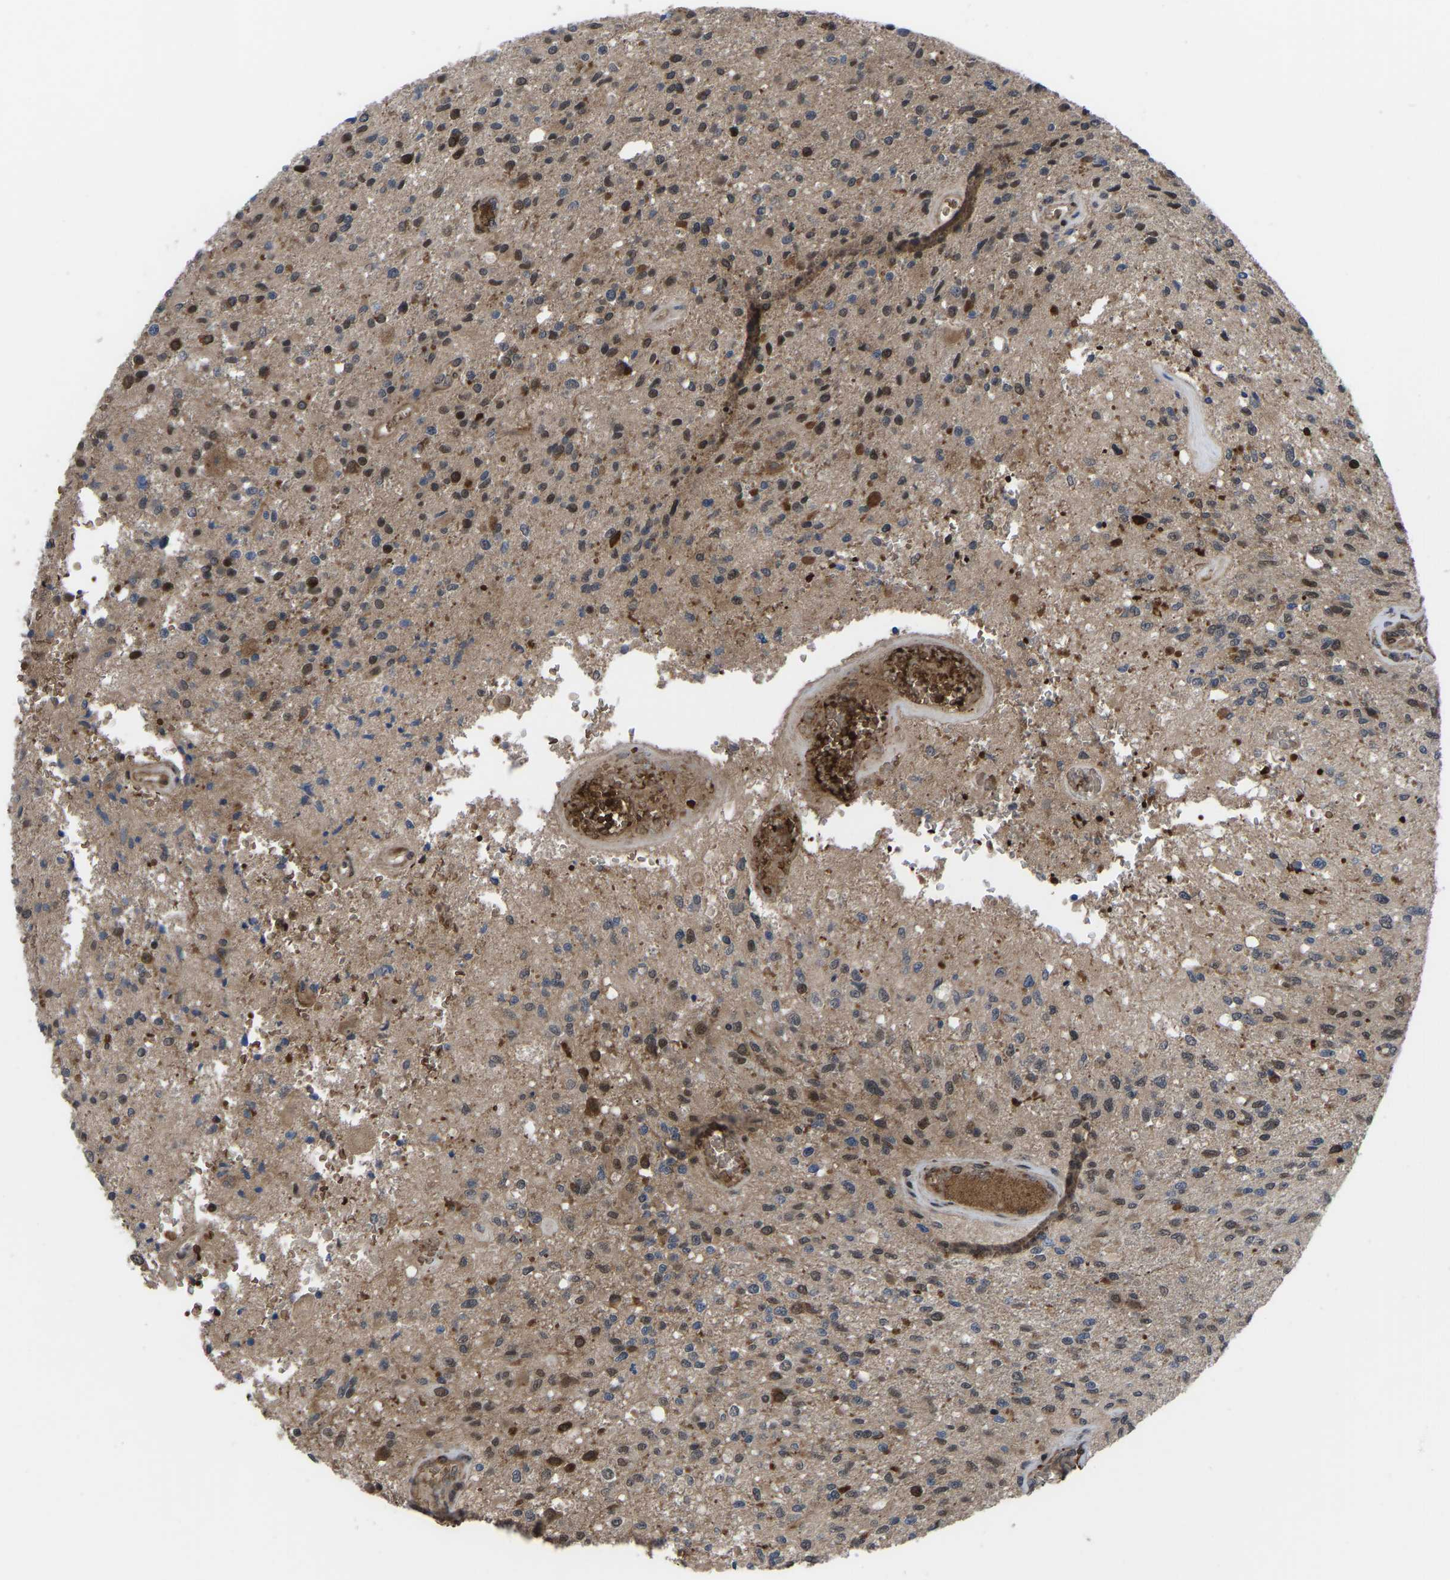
{"staining": {"intensity": "strong", "quantity": "25%-75%", "location": "cytoplasmic/membranous,nuclear"}, "tissue": "glioma", "cell_type": "Tumor cells", "image_type": "cancer", "snomed": [{"axis": "morphology", "description": "Normal tissue, NOS"}, {"axis": "morphology", "description": "Glioma, malignant, High grade"}, {"axis": "topography", "description": "Cerebral cortex"}], "caption": "High-grade glioma (malignant) stained with a protein marker displays strong staining in tumor cells.", "gene": "CYP7B1", "patient": {"sex": "male", "age": 77}}